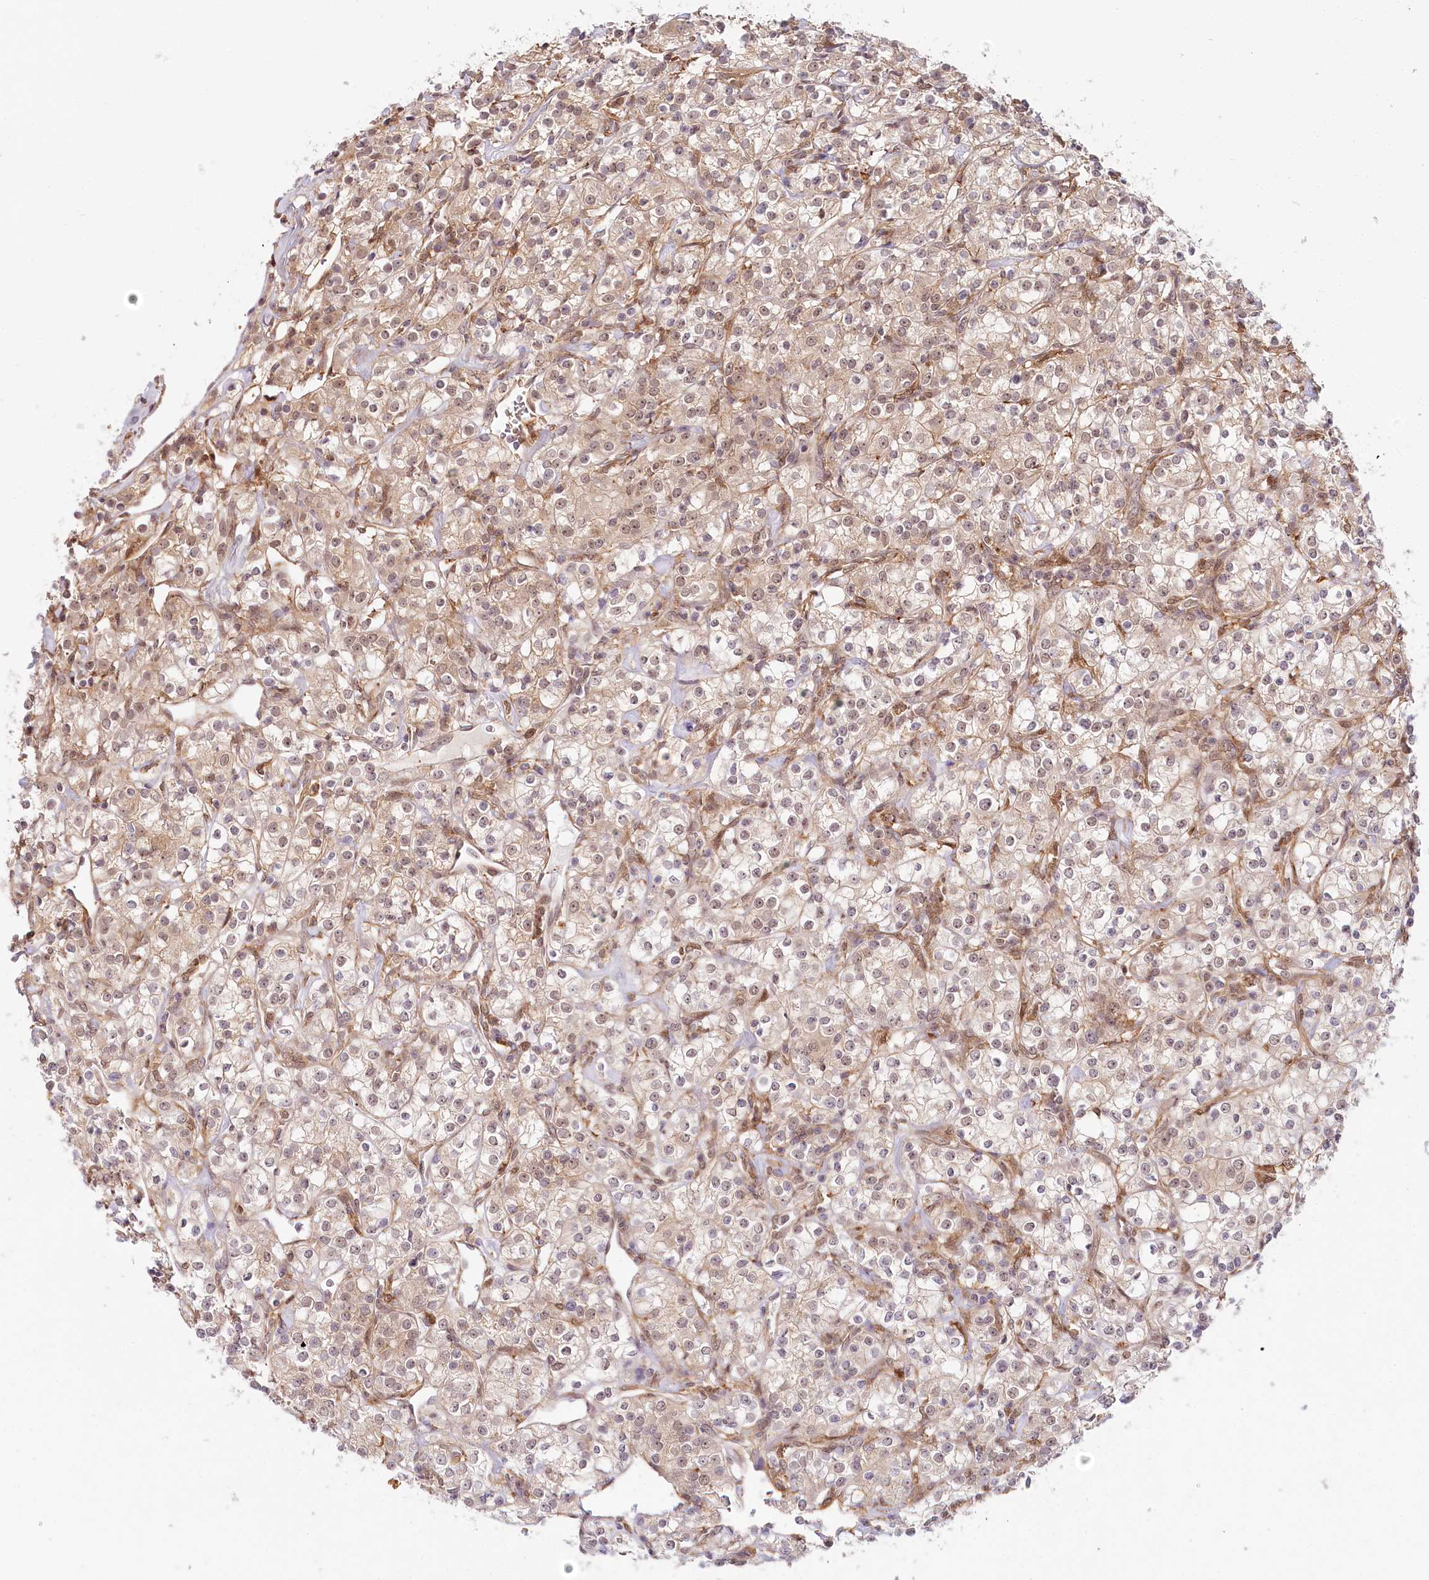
{"staining": {"intensity": "weak", "quantity": "25%-75%", "location": "nuclear"}, "tissue": "renal cancer", "cell_type": "Tumor cells", "image_type": "cancer", "snomed": [{"axis": "morphology", "description": "Adenocarcinoma, NOS"}, {"axis": "topography", "description": "Kidney"}], "caption": "Human renal adenocarcinoma stained for a protein (brown) reveals weak nuclear positive staining in about 25%-75% of tumor cells.", "gene": "TUBGCP2", "patient": {"sex": "male", "age": 77}}